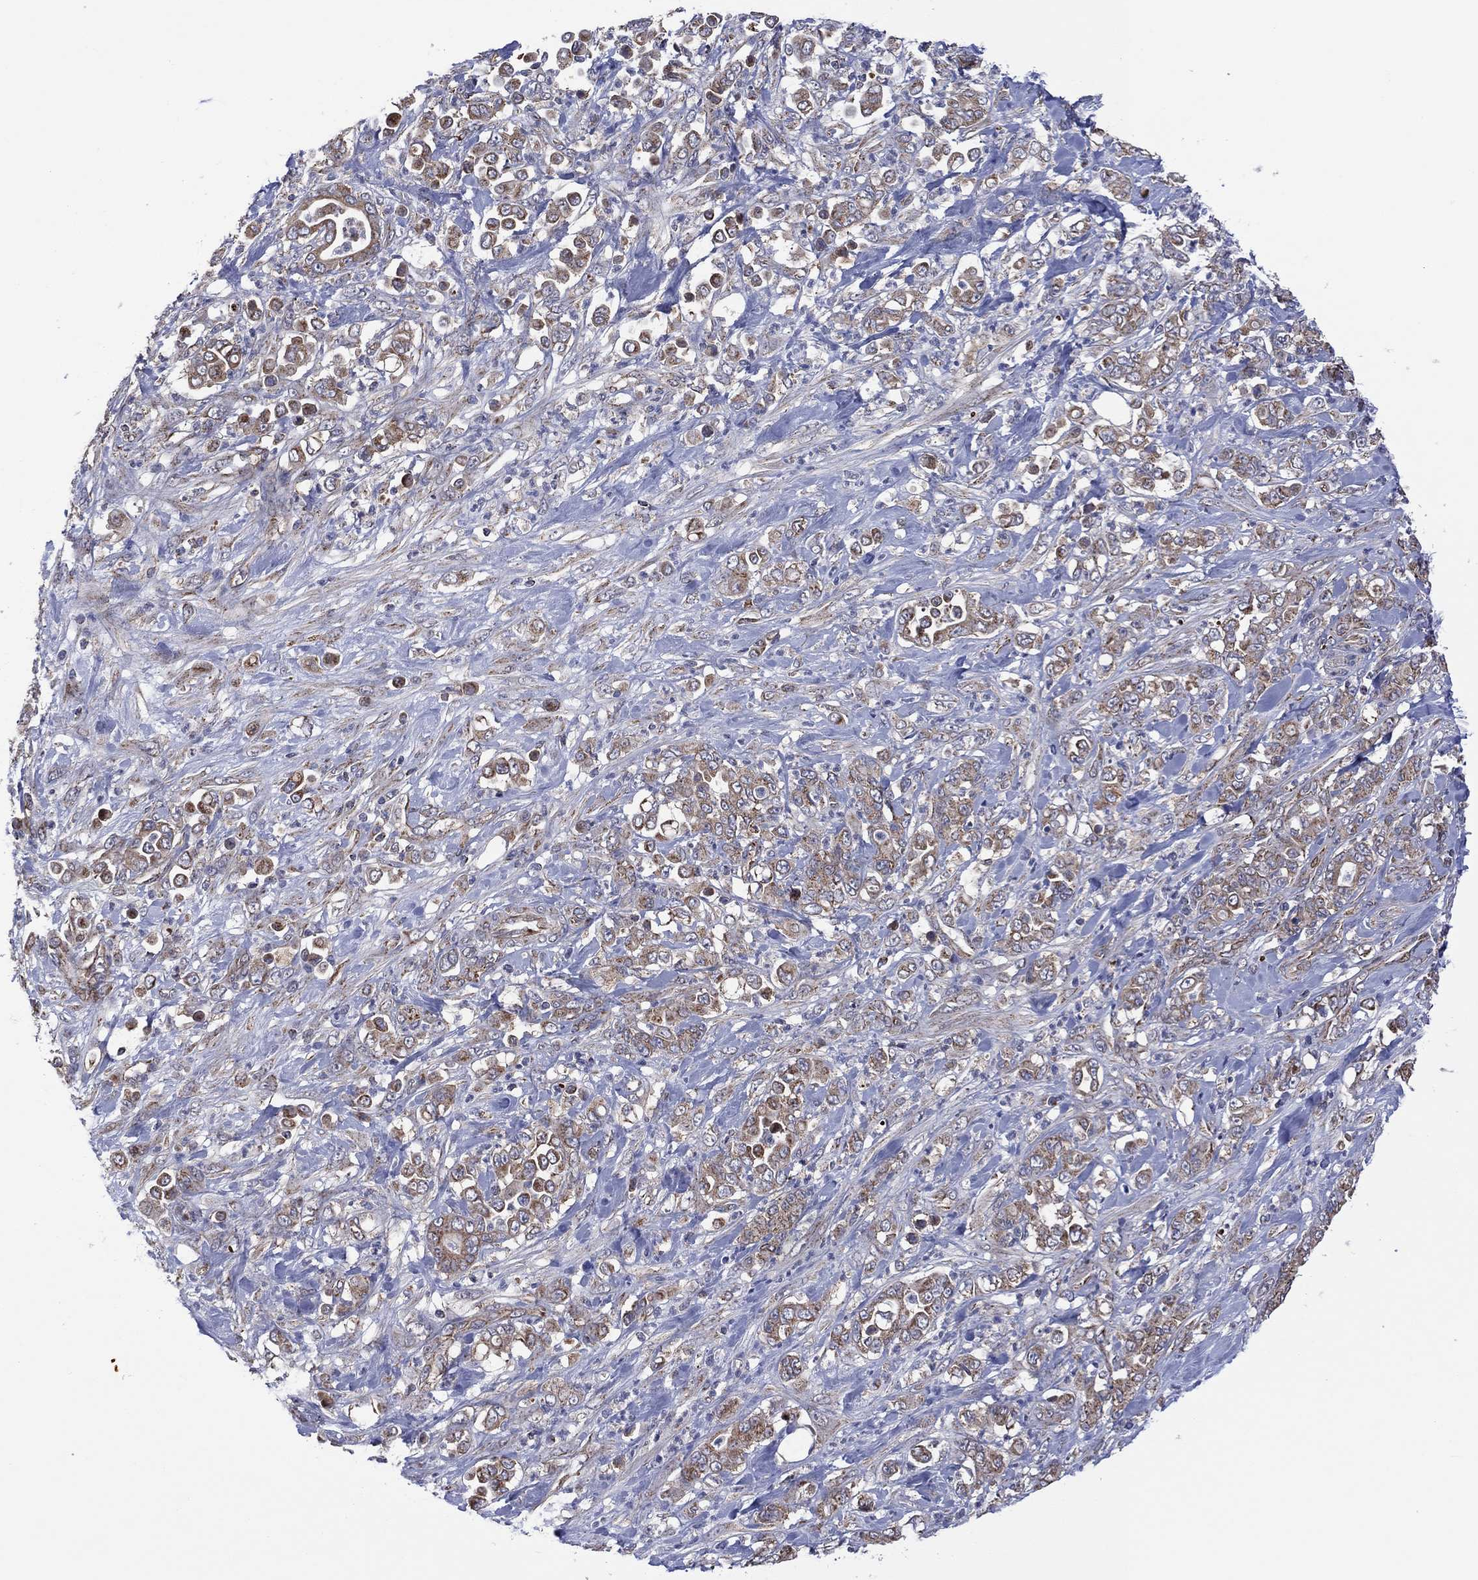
{"staining": {"intensity": "weak", "quantity": "<25%", "location": "cytoplasmic/membranous"}, "tissue": "stomach cancer", "cell_type": "Tumor cells", "image_type": "cancer", "snomed": [{"axis": "morphology", "description": "Adenocarcinoma, NOS"}, {"axis": "topography", "description": "Stomach"}], "caption": "DAB (3,3'-diaminobenzidine) immunohistochemical staining of human stomach cancer (adenocarcinoma) reveals no significant expression in tumor cells.", "gene": "PIDD1", "patient": {"sex": "female", "age": 79}}